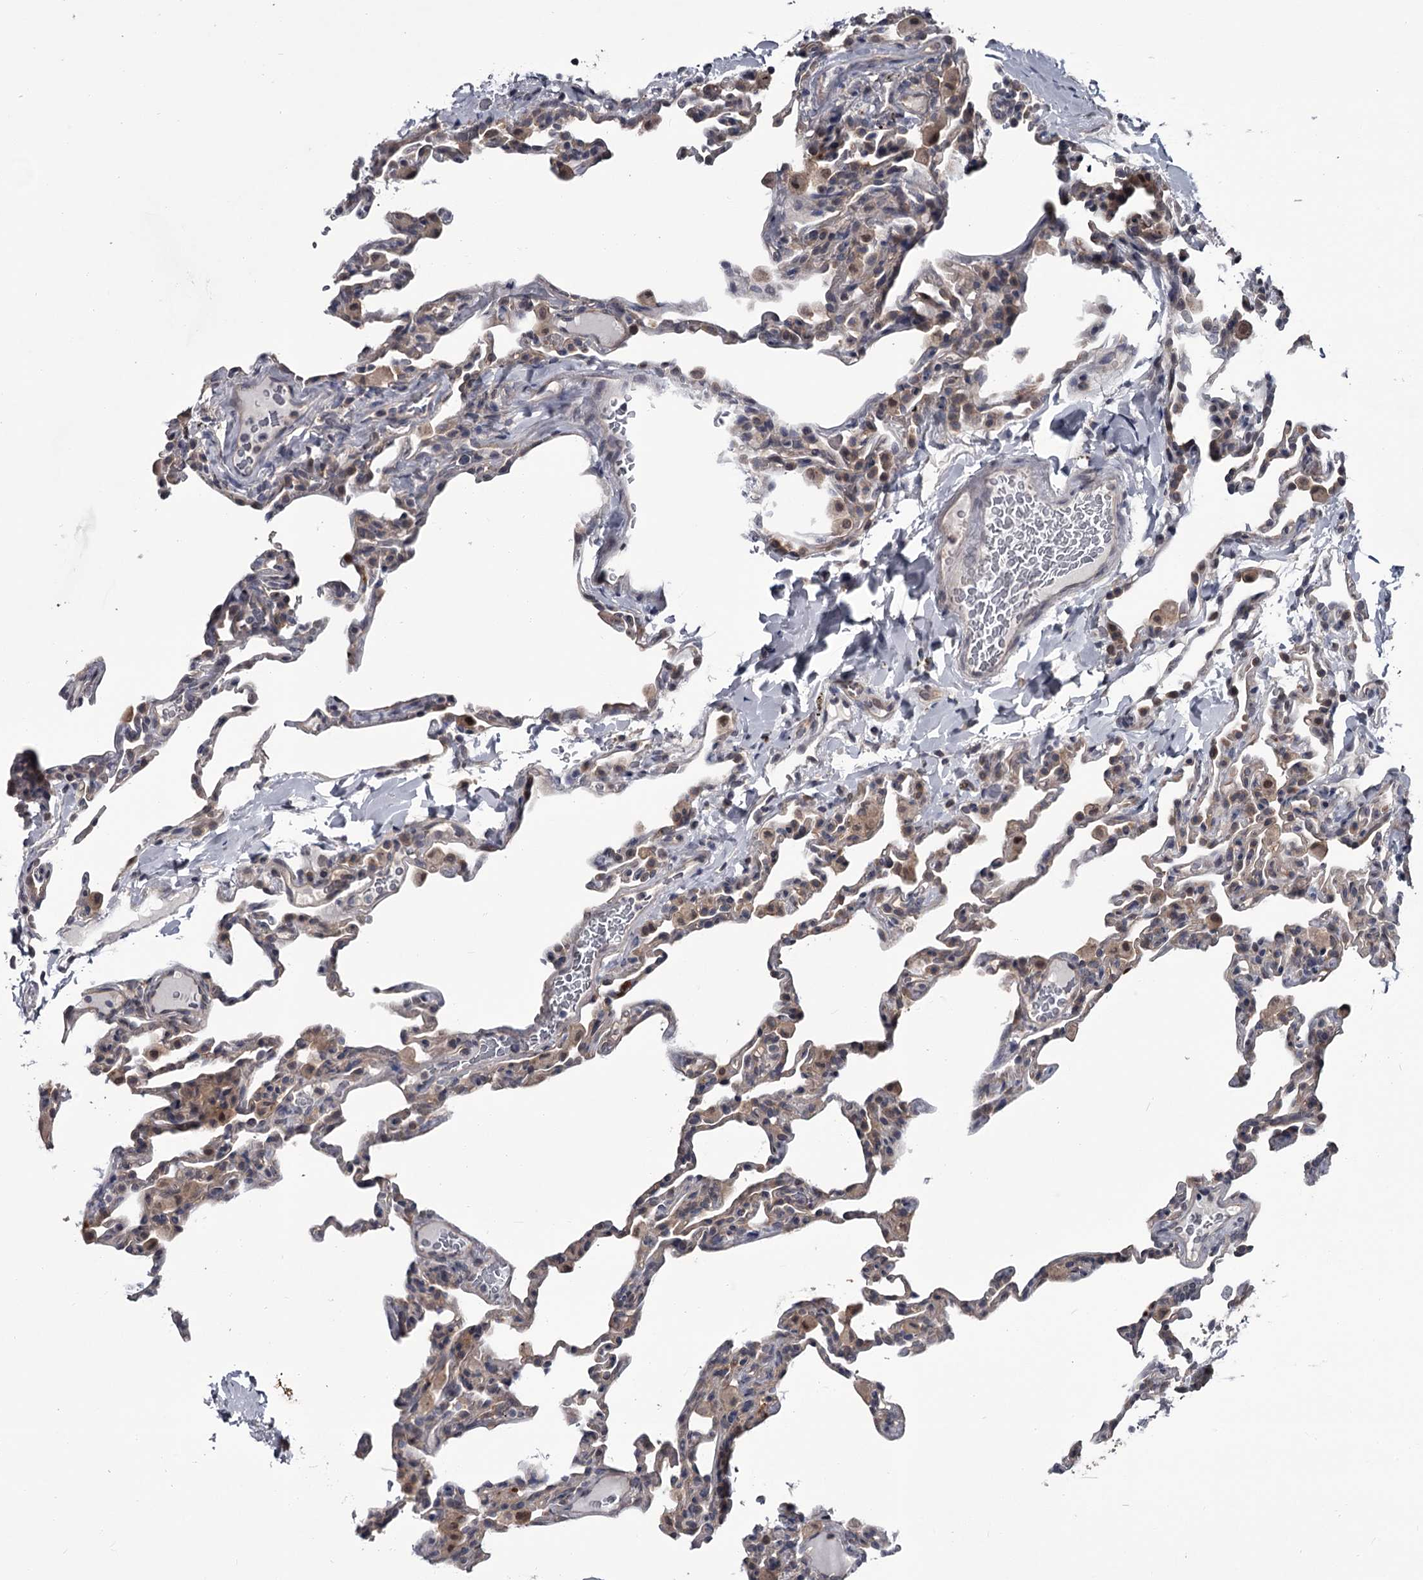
{"staining": {"intensity": "weak", "quantity": "<25%", "location": "cytoplasmic/membranous"}, "tissue": "lung", "cell_type": "Alveolar cells", "image_type": "normal", "snomed": [{"axis": "morphology", "description": "Normal tissue, NOS"}, {"axis": "topography", "description": "Lung"}], "caption": "Photomicrograph shows no protein staining in alveolar cells of unremarkable lung. (Stains: DAB IHC with hematoxylin counter stain, Microscopy: brightfield microscopy at high magnification).", "gene": "DAO", "patient": {"sex": "male", "age": 20}}